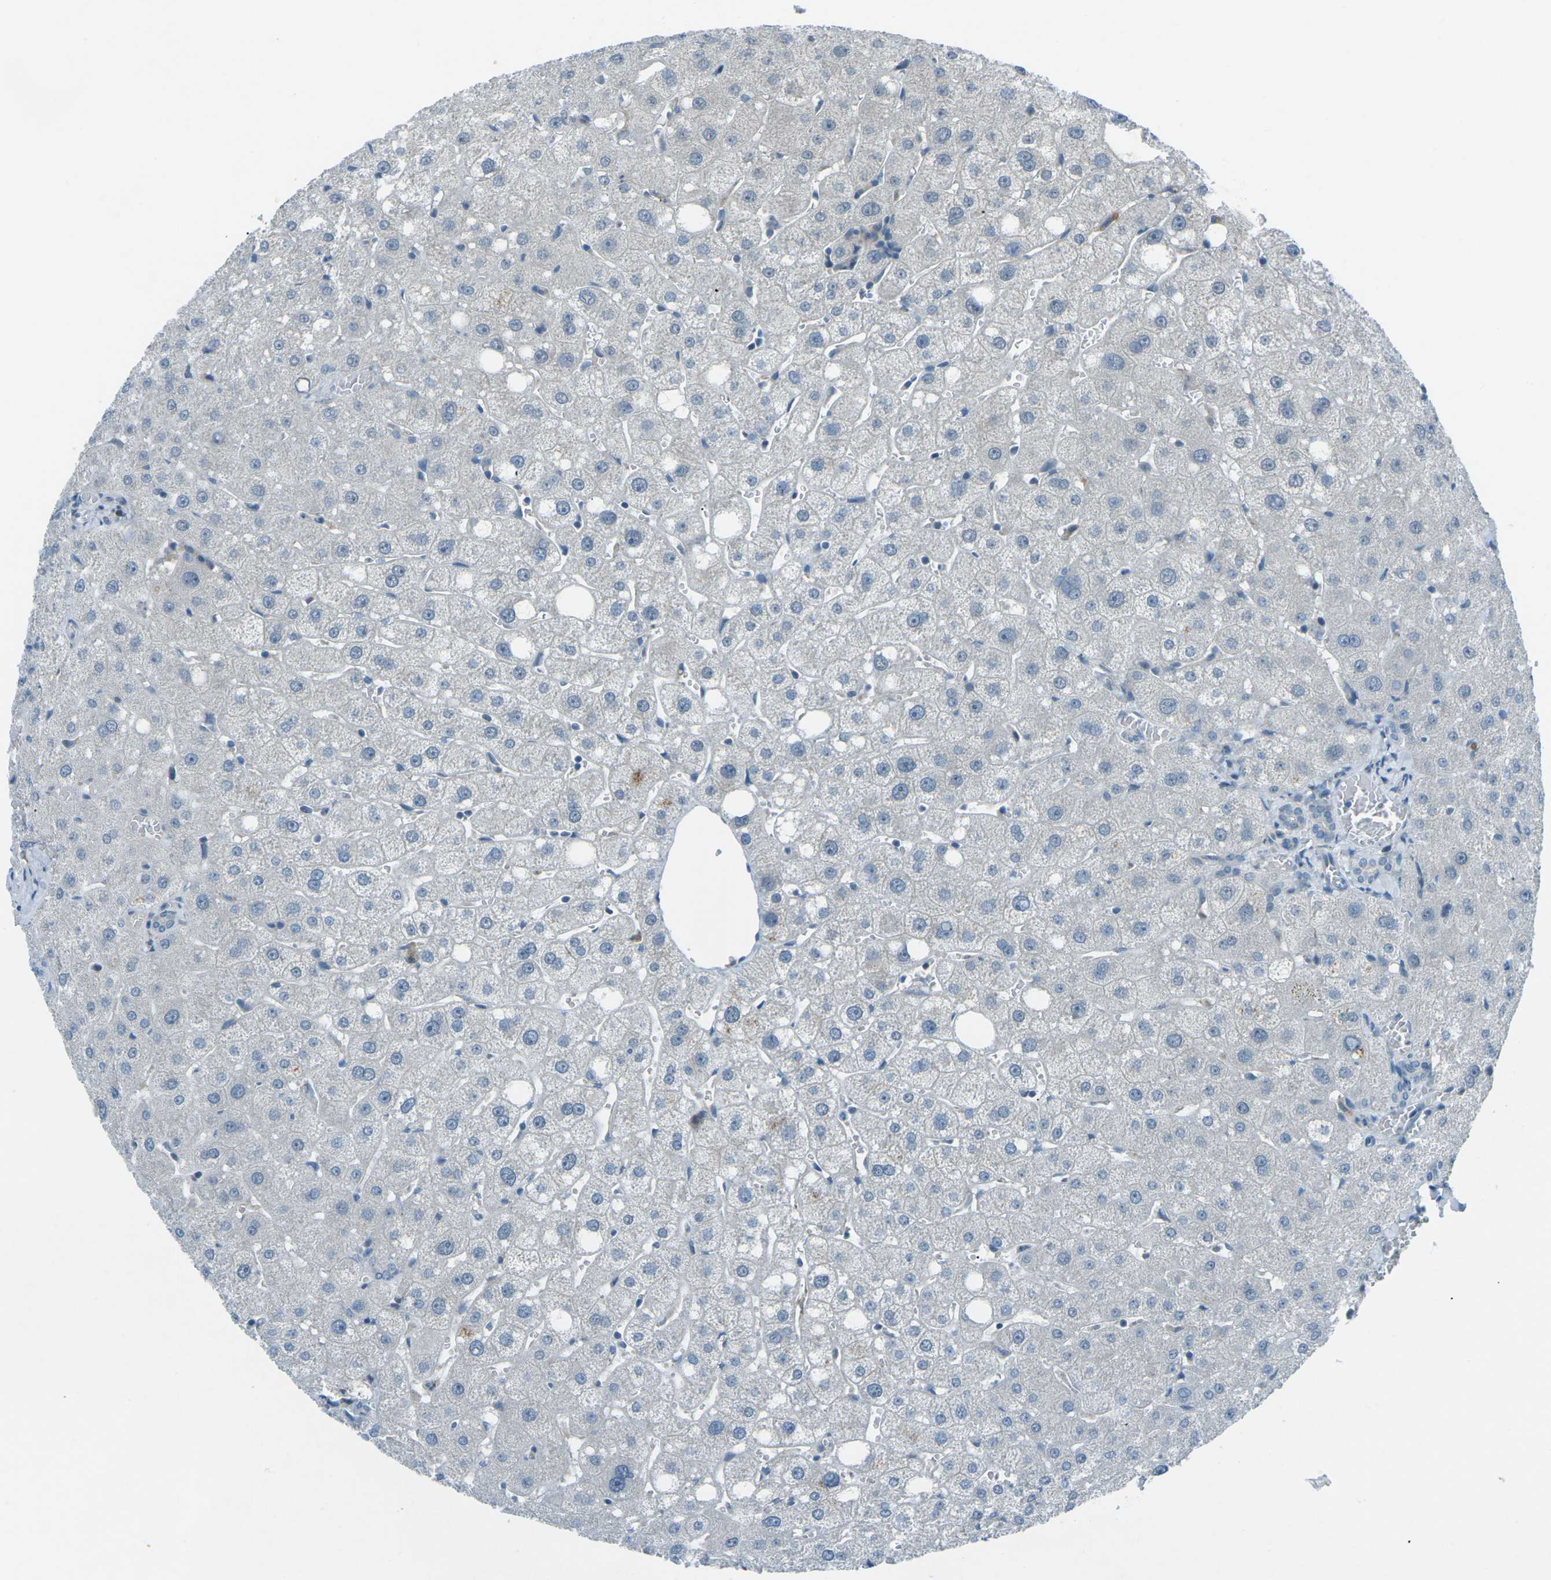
{"staining": {"intensity": "negative", "quantity": "none", "location": "none"}, "tissue": "liver", "cell_type": "Cholangiocytes", "image_type": "normal", "snomed": [{"axis": "morphology", "description": "Normal tissue, NOS"}, {"axis": "topography", "description": "Liver"}], "caption": "Immunohistochemistry (IHC) of unremarkable liver displays no expression in cholangiocytes. (Brightfield microscopy of DAB (3,3'-diaminobenzidine) immunohistochemistry (IHC) at high magnification).", "gene": "PRKCA", "patient": {"sex": "male", "age": 73}}